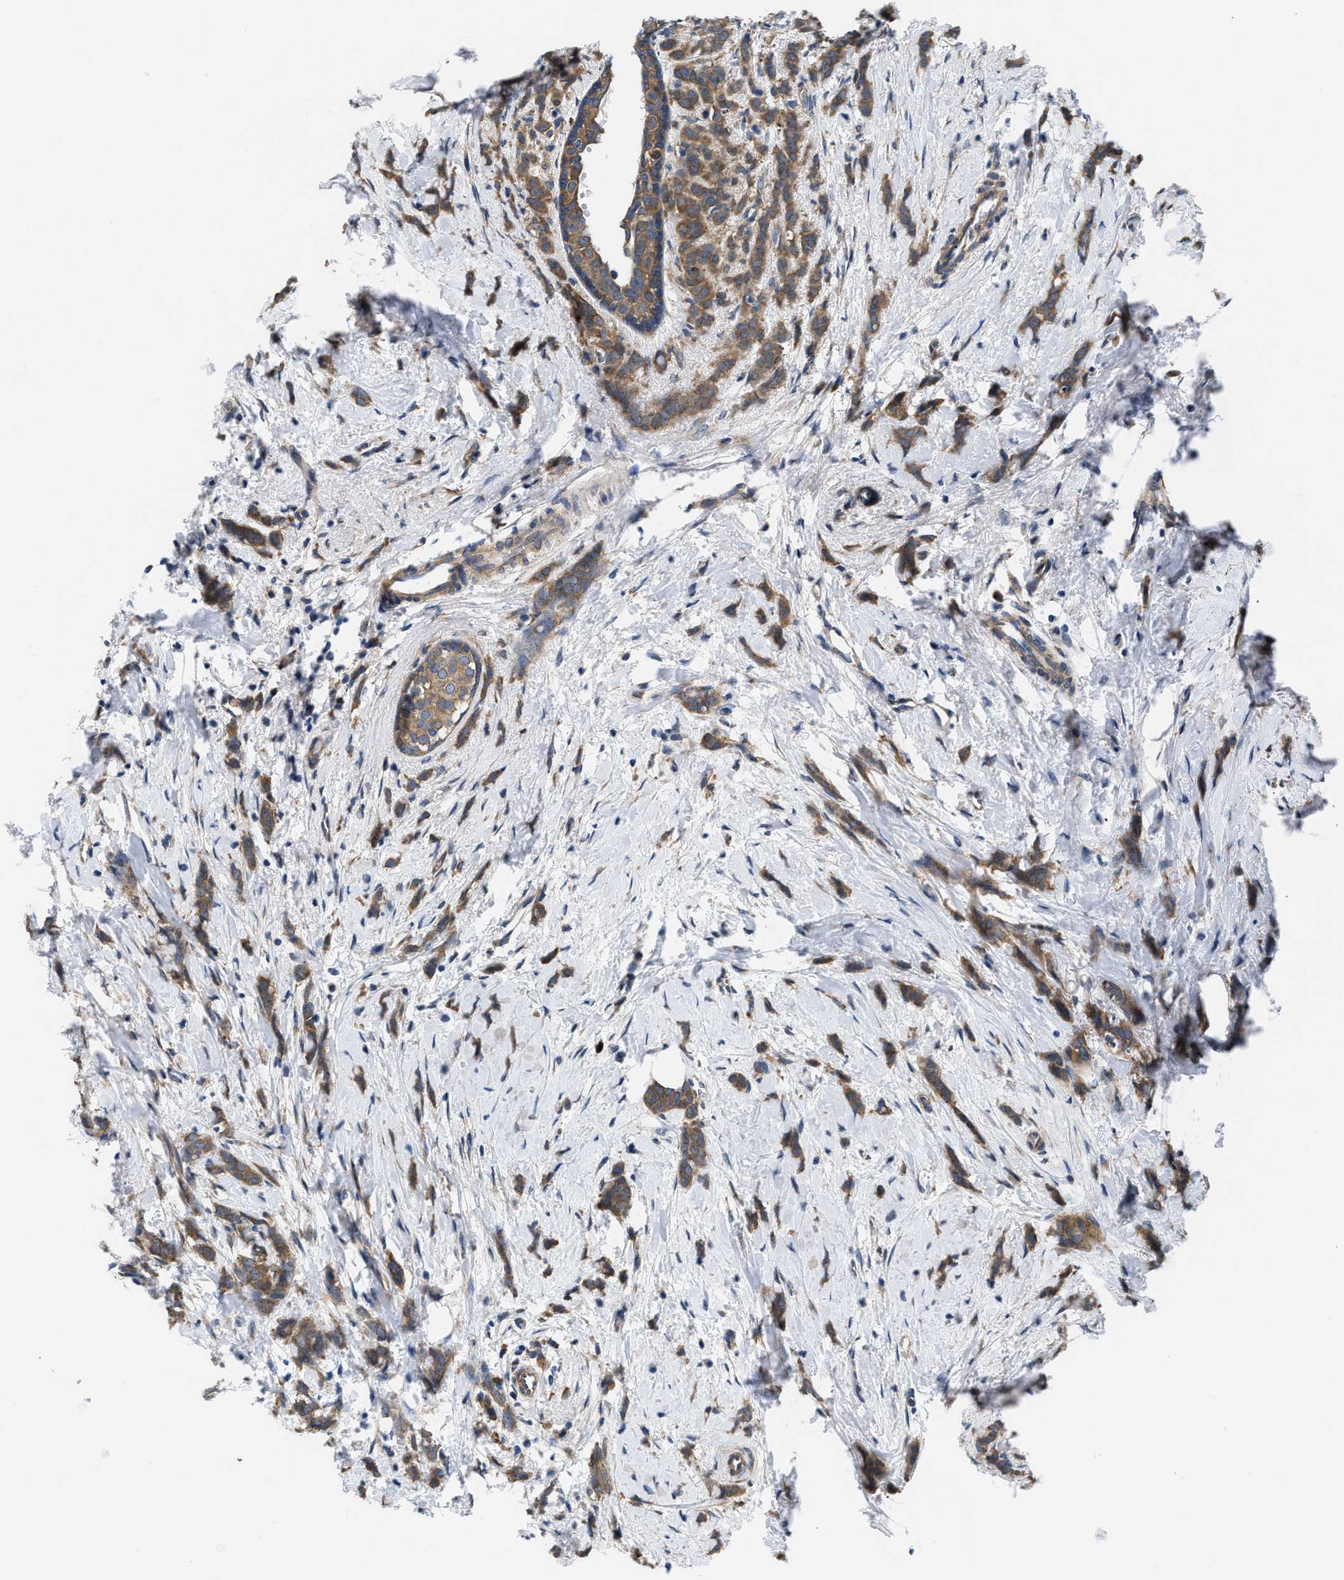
{"staining": {"intensity": "moderate", "quantity": ">75%", "location": "cytoplasmic/membranous"}, "tissue": "breast cancer", "cell_type": "Tumor cells", "image_type": "cancer", "snomed": [{"axis": "morphology", "description": "Lobular carcinoma, in situ"}, {"axis": "morphology", "description": "Lobular carcinoma"}, {"axis": "topography", "description": "Breast"}], "caption": "Immunohistochemistry histopathology image of breast lobular carcinoma stained for a protein (brown), which reveals medium levels of moderate cytoplasmic/membranous staining in about >75% of tumor cells.", "gene": "CEP128", "patient": {"sex": "female", "age": 41}}